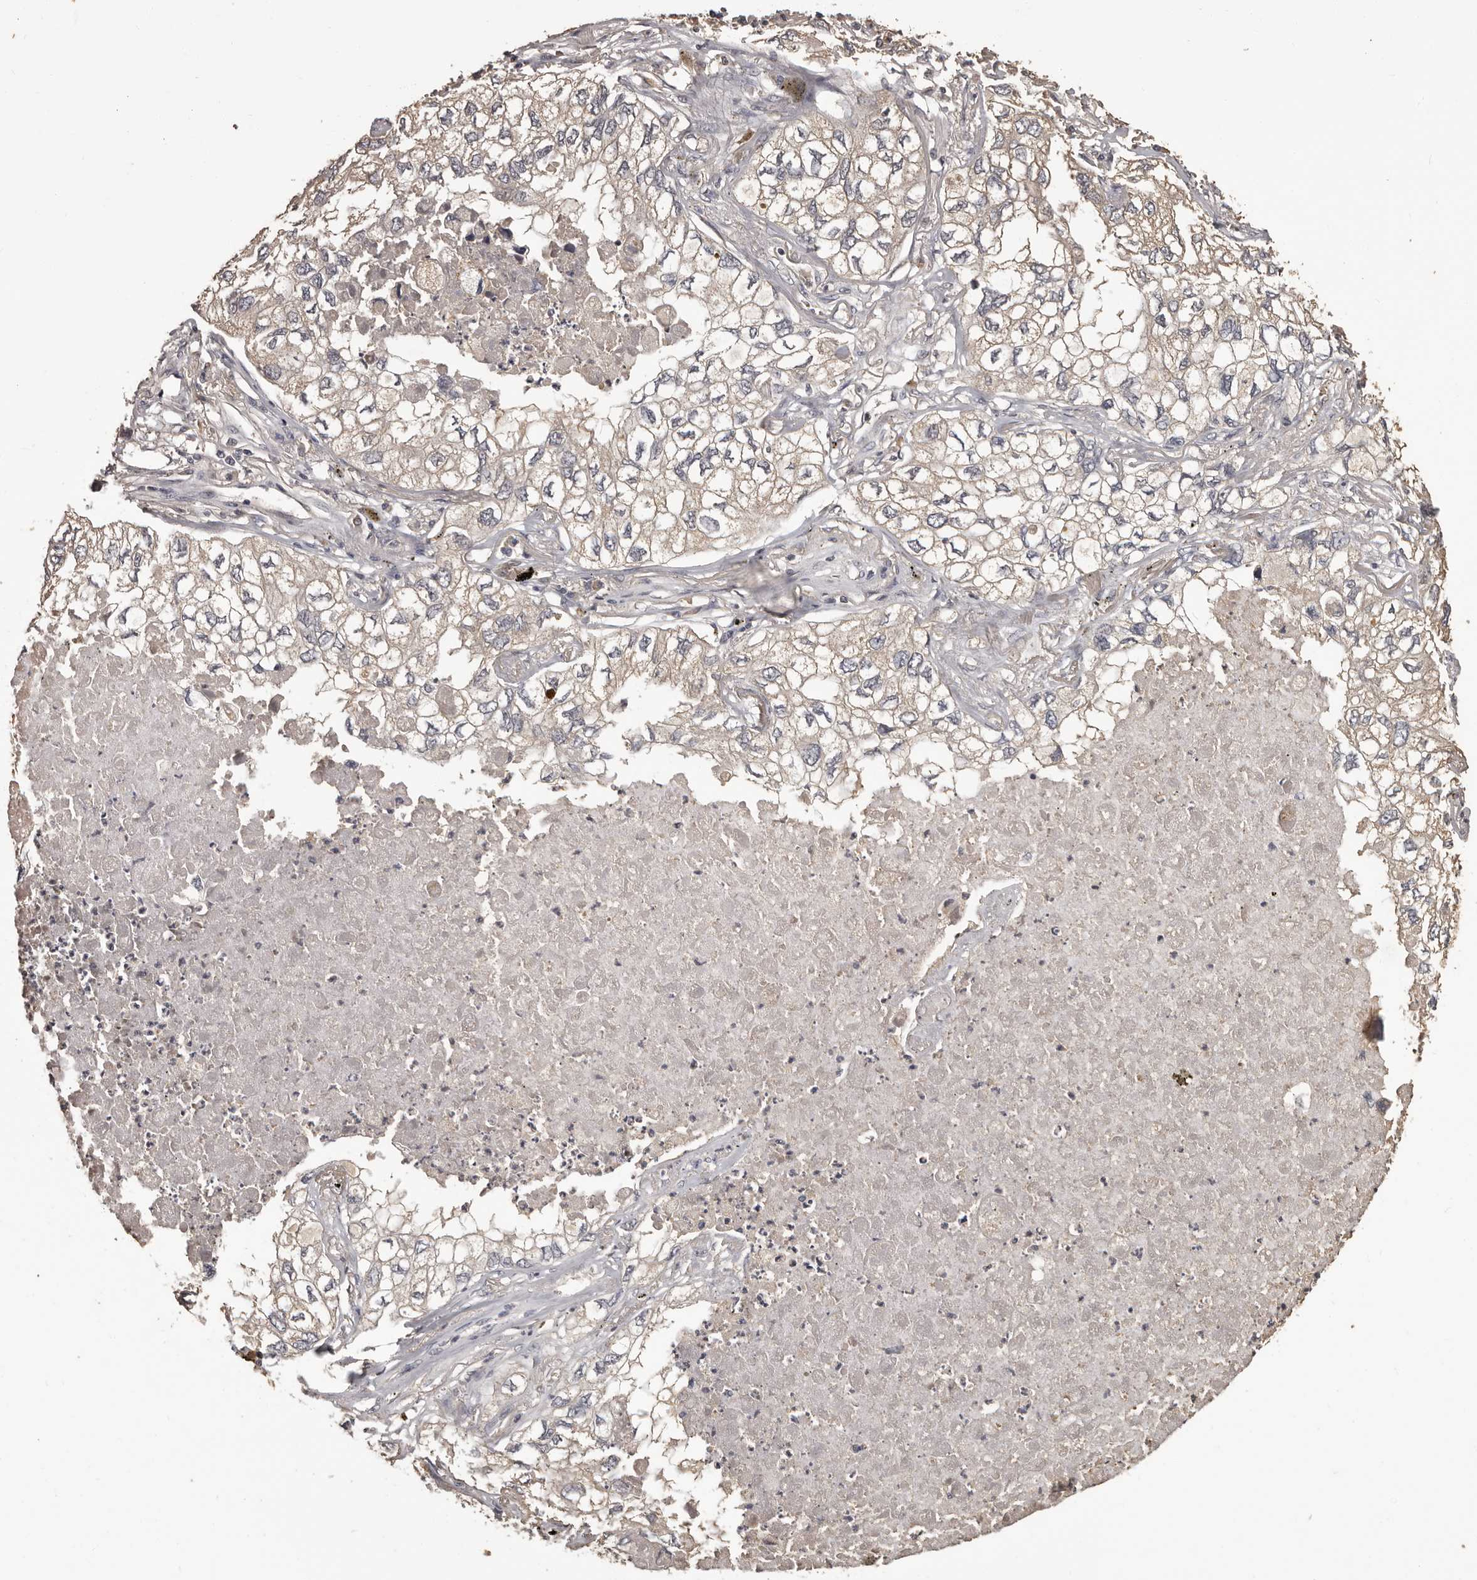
{"staining": {"intensity": "negative", "quantity": "none", "location": "none"}, "tissue": "lung cancer", "cell_type": "Tumor cells", "image_type": "cancer", "snomed": [{"axis": "morphology", "description": "Adenocarcinoma, NOS"}, {"axis": "topography", "description": "Lung"}], "caption": "Protein analysis of lung cancer (adenocarcinoma) exhibits no significant expression in tumor cells.", "gene": "MGAT5", "patient": {"sex": "male", "age": 65}}